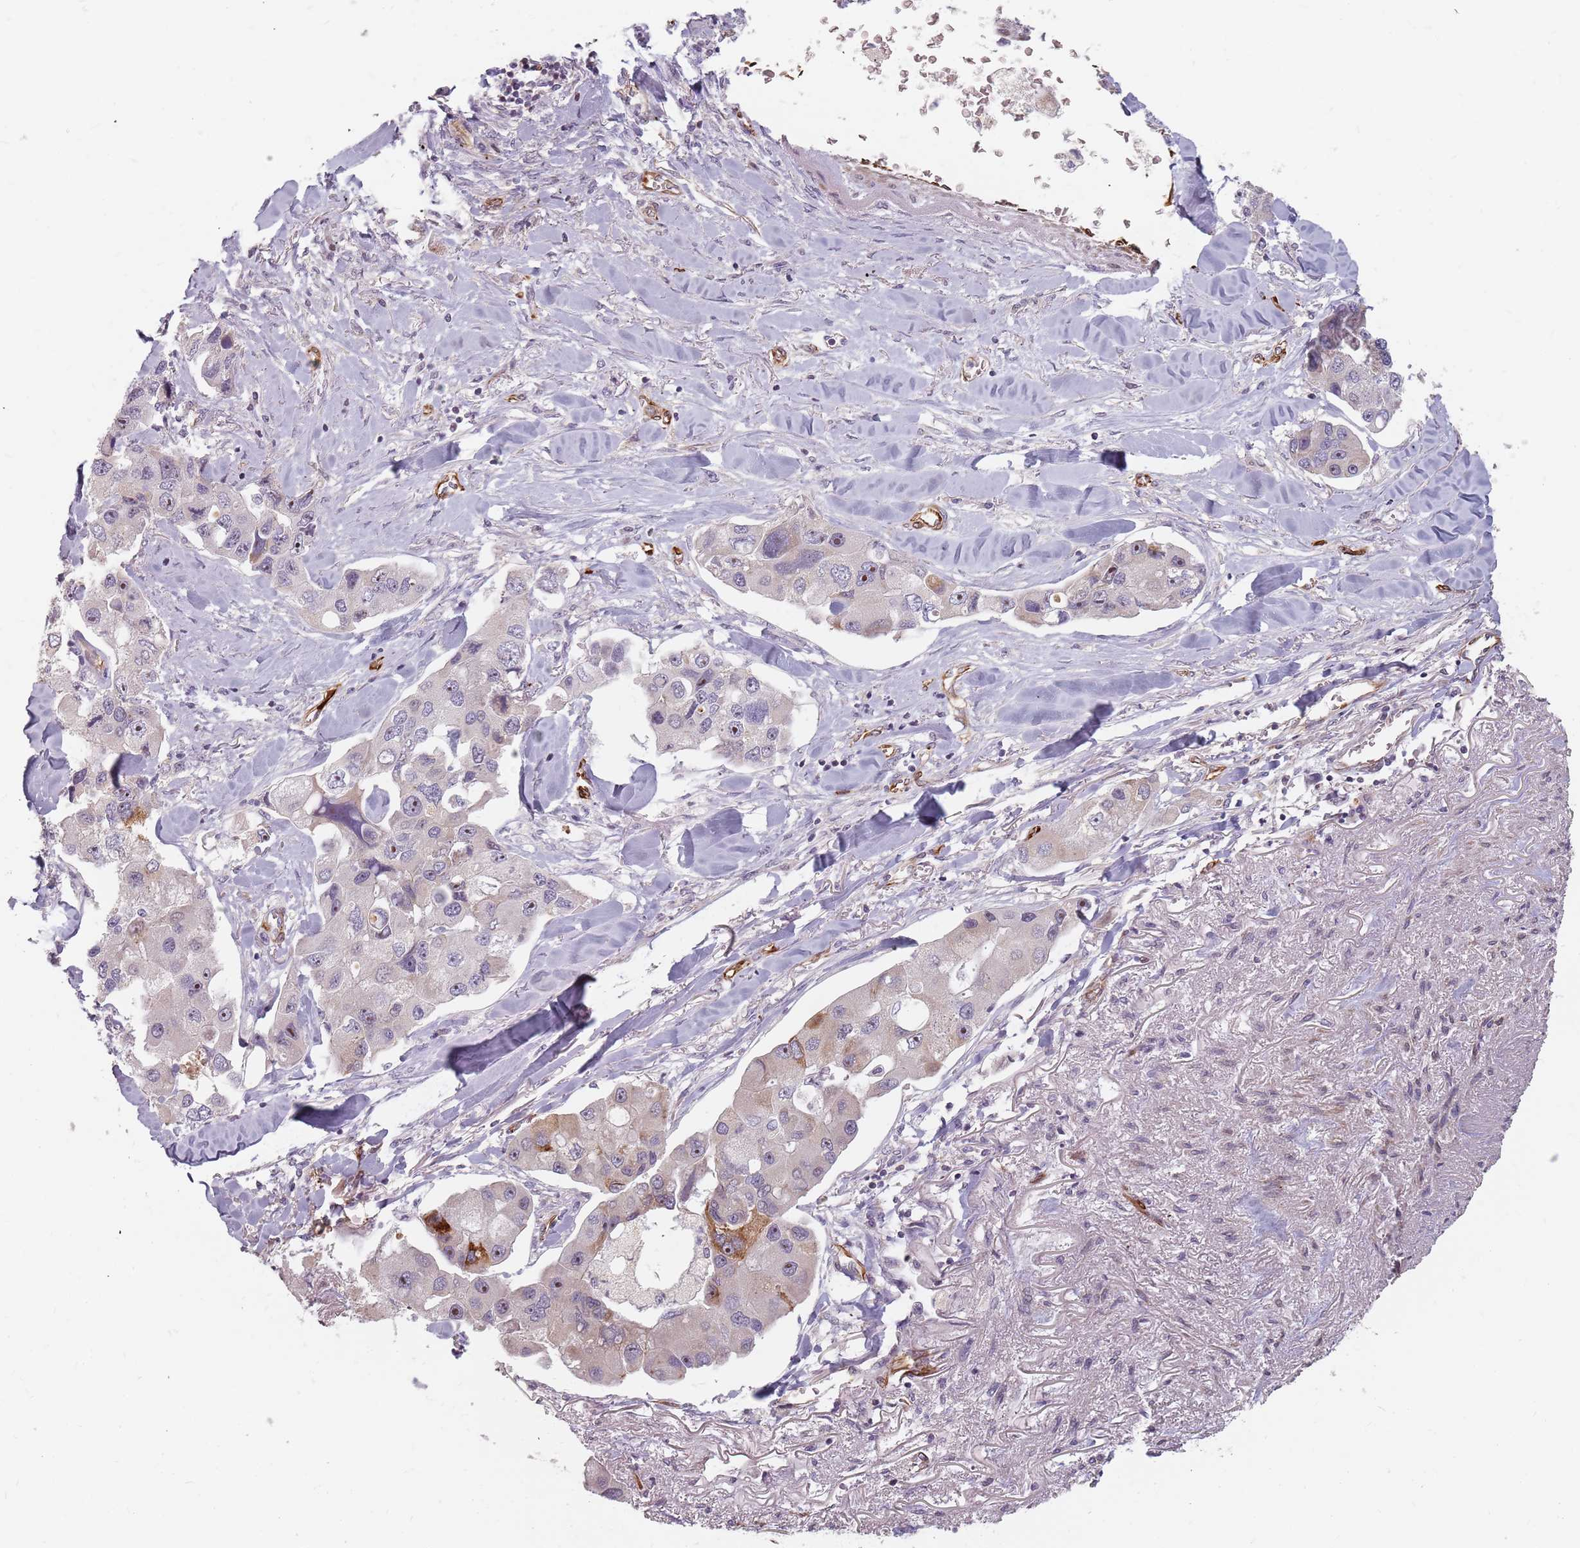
{"staining": {"intensity": "moderate", "quantity": "<25%", "location": "cytoplasmic/membranous,nuclear"}, "tissue": "lung cancer", "cell_type": "Tumor cells", "image_type": "cancer", "snomed": [{"axis": "morphology", "description": "Adenocarcinoma, NOS"}, {"axis": "topography", "description": "Lung"}], "caption": "Immunohistochemical staining of lung cancer (adenocarcinoma) shows low levels of moderate cytoplasmic/membranous and nuclear protein positivity in approximately <25% of tumor cells.", "gene": "GAS2L3", "patient": {"sex": "female", "age": 54}}